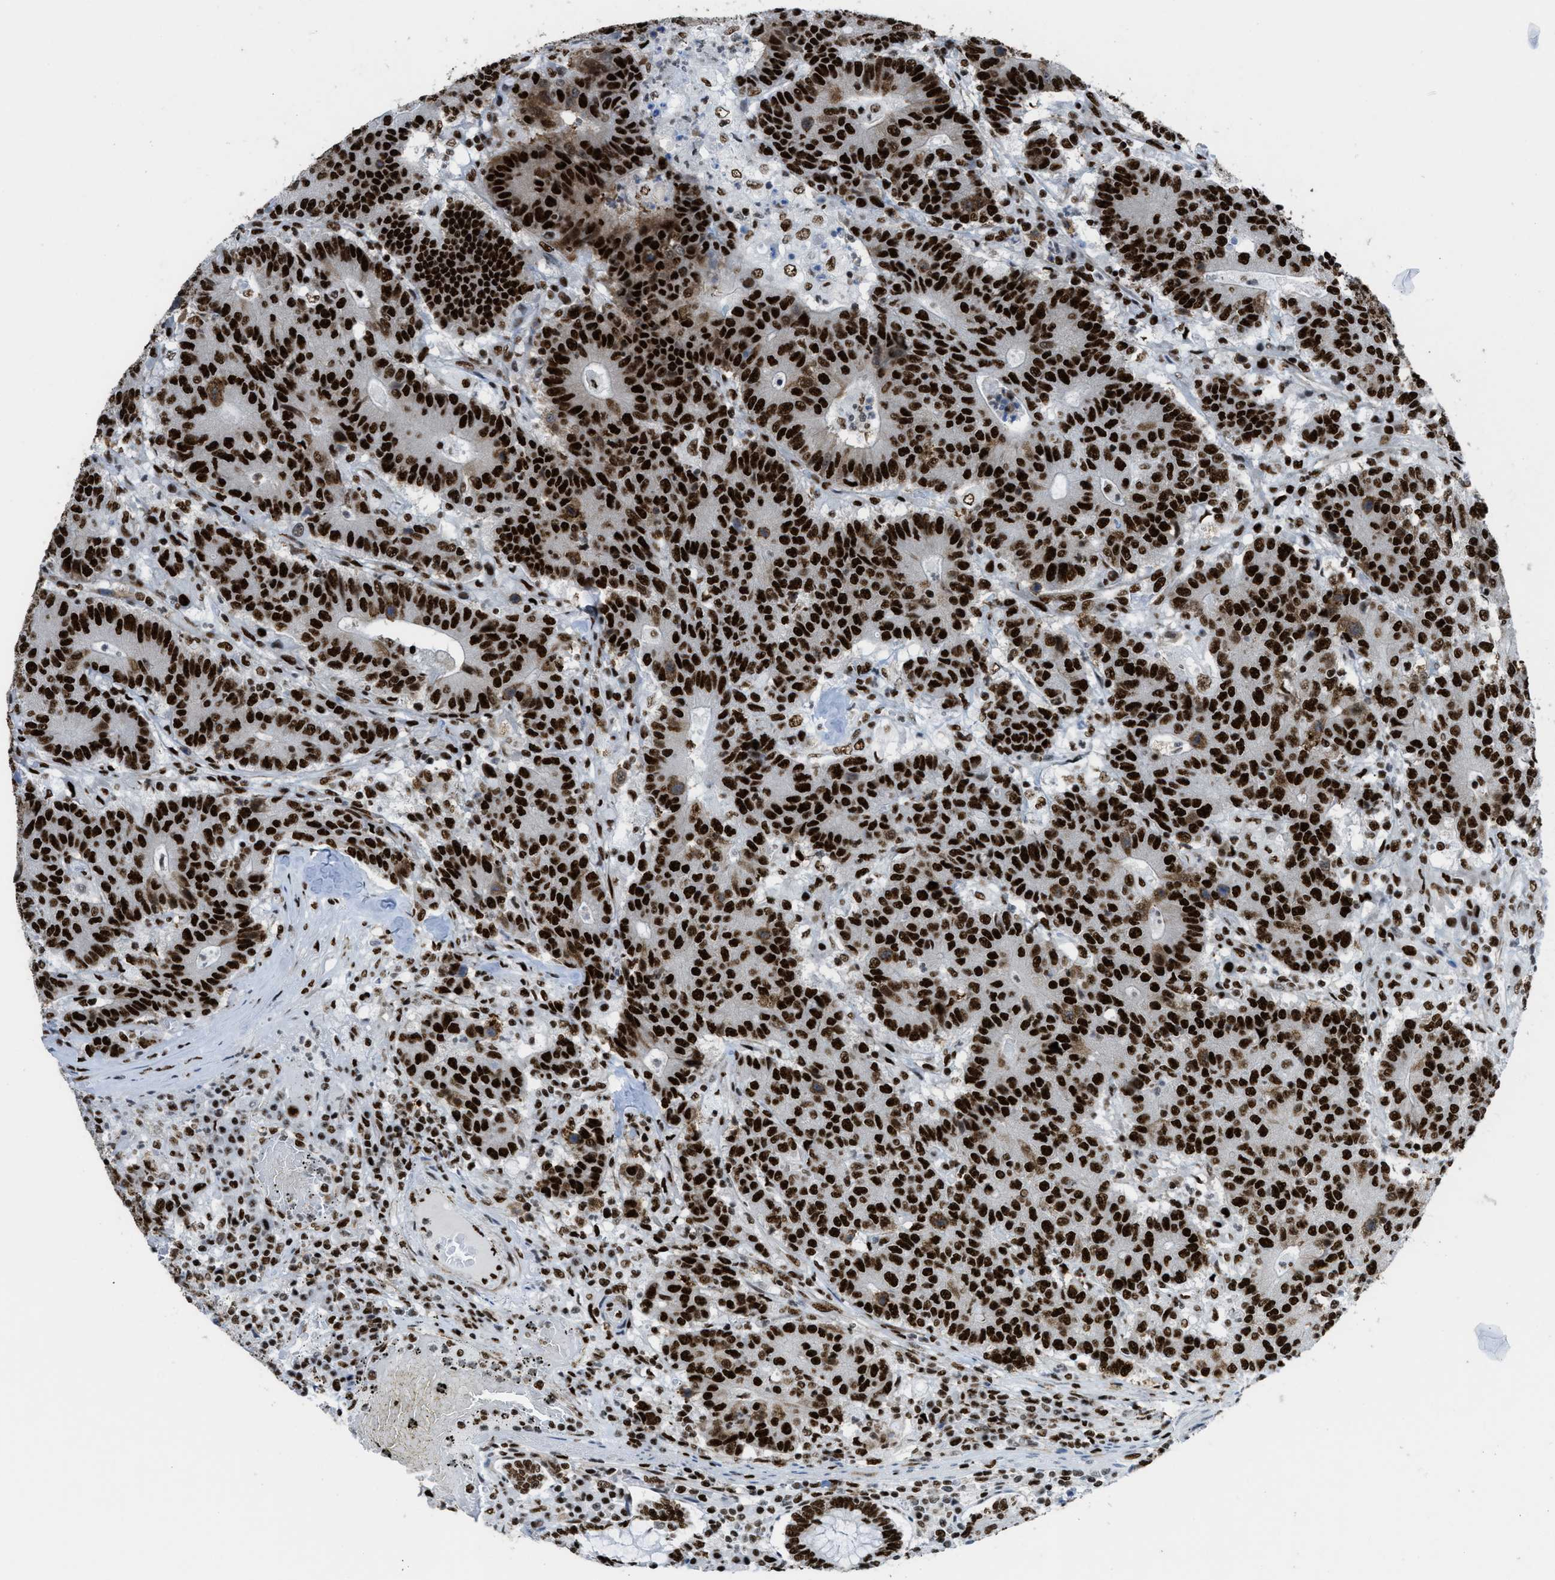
{"staining": {"intensity": "strong", "quantity": ">75%", "location": "nuclear"}, "tissue": "colorectal cancer", "cell_type": "Tumor cells", "image_type": "cancer", "snomed": [{"axis": "morphology", "description": "Normal tissue, NOS"}, {"axis": "morphology", "description": "Adenocarcinoma, NOS"}, {"axis": "topography", "description": "Colon"}], "caption": "Strong nuclear protein expression is present in about >75% of tumor cells in colorectal cancer (adenocarcinoma). (Stains: DAB in brown, nuclei in blue, Microscopy: brightfield microscopy at high magnification).", "gene": "ZNF207", "patient": {"sex": "female", "age": 75}}